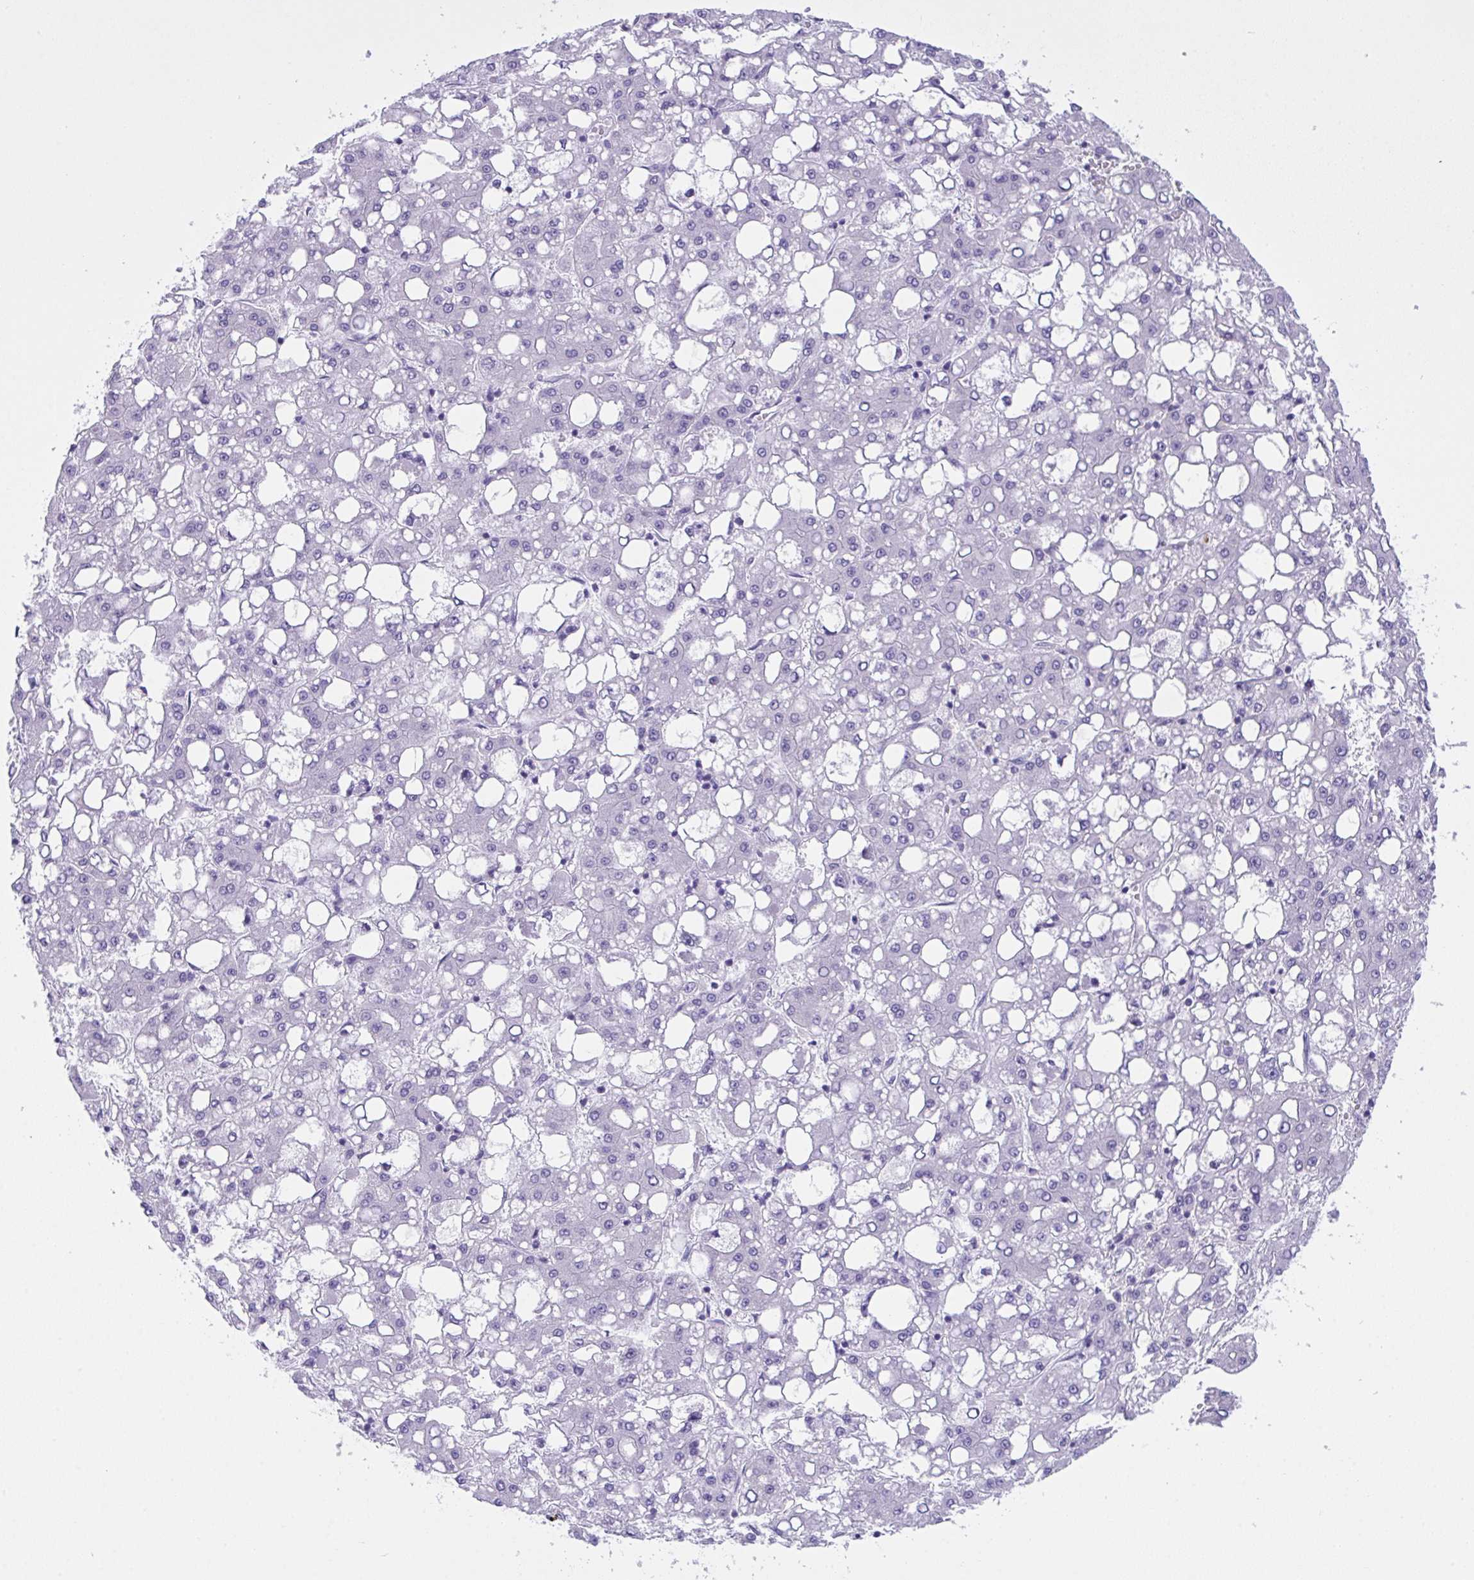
{"staining": {"intensity": "negative", "quantity": "none", "location": "none"}, "tissue": "liver cancer", "cell_type": "Tumor cells", "image_type": "cancer", "snomed": [{"axis": "morphology", "description": "Carcinoma, Hepatocellular, NOS"}, {"axis": "topography", "description": "Liver"}], "caption": "Immunohistochemistry image of liver cancer stained for a protein (brown), which demonstrates no staining in tumor cells.", "gene": "TMEM106B", "patient": {"sex": "male", "age": 65}}